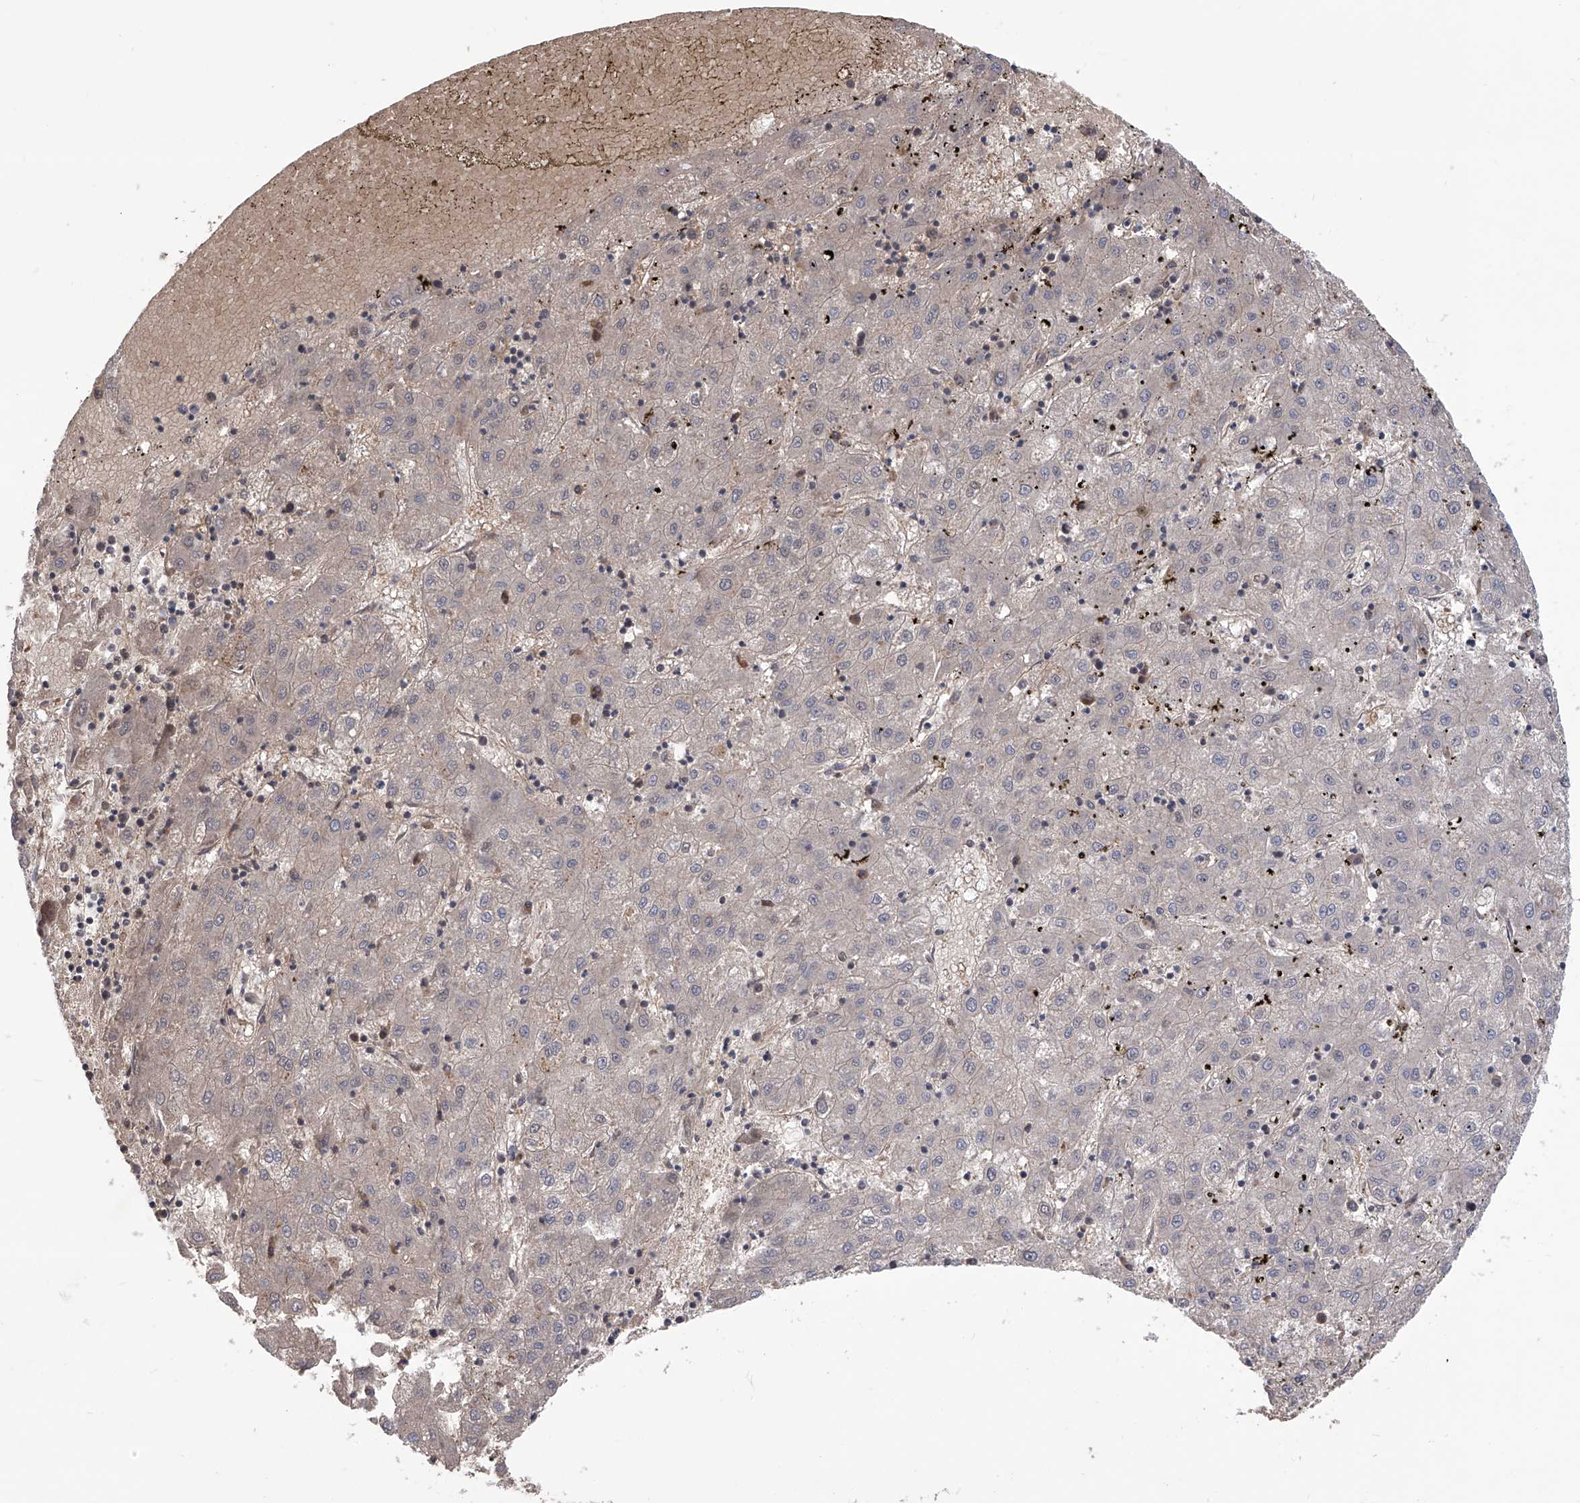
{"staining": {"intensity": "negative", "quantity": "none", "location": "none"}, "tissue": "liver cancer", "cell_type": "Tumor cells", "image_type": "cancer", "snomed": [{"axis": "morphology", "description": "Carcinoma, Hepatocellular, NOS"}, {"axis": "topography", "description": "Liver"}], "caption": "Immunohistochemistry image of human liver hepatocellular carcinoma stained for a protein (brown), which shows no positivity in tumor cells.", "gene": "LYSMD4", "patient": {"sex": "male", "age": 72}}